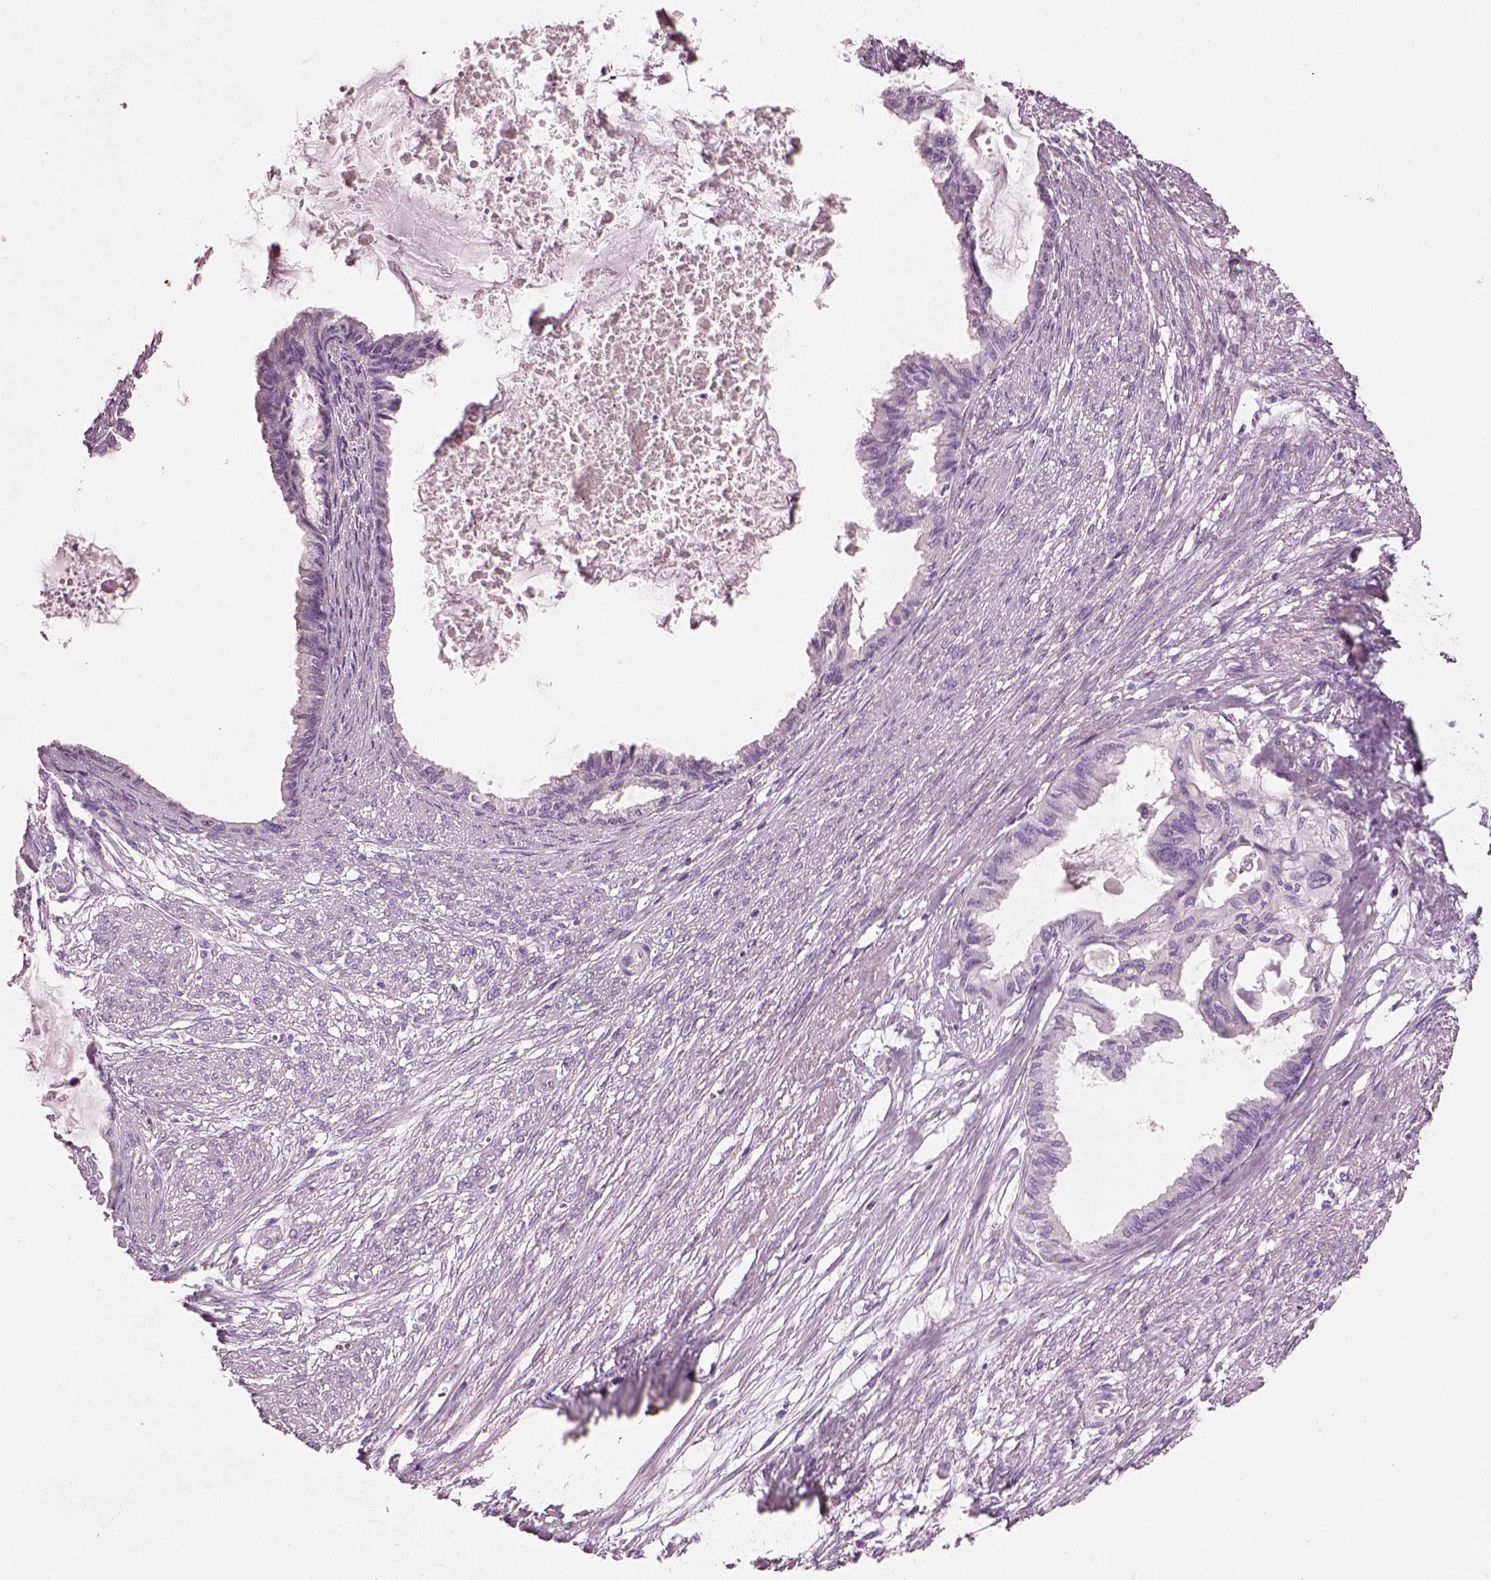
{"staining": {"intensity": "negative", "quantity": "none", "location": "none"}, "tissue": "endometrial cancer", "cell_type": "Tumor cells", "image_type": "cancer", "snomed": [{"axis": "morphology", "description": "Adenocarcinoma, NOS"}, {"axis": "topography", "description": "Endometrium"}], "caption": "Tumor cells show no significant protein expression in endometrial cancer (adenocarcinoma).", "gene": "PNOC", "patient": {"sex": "female", "age": 86}}